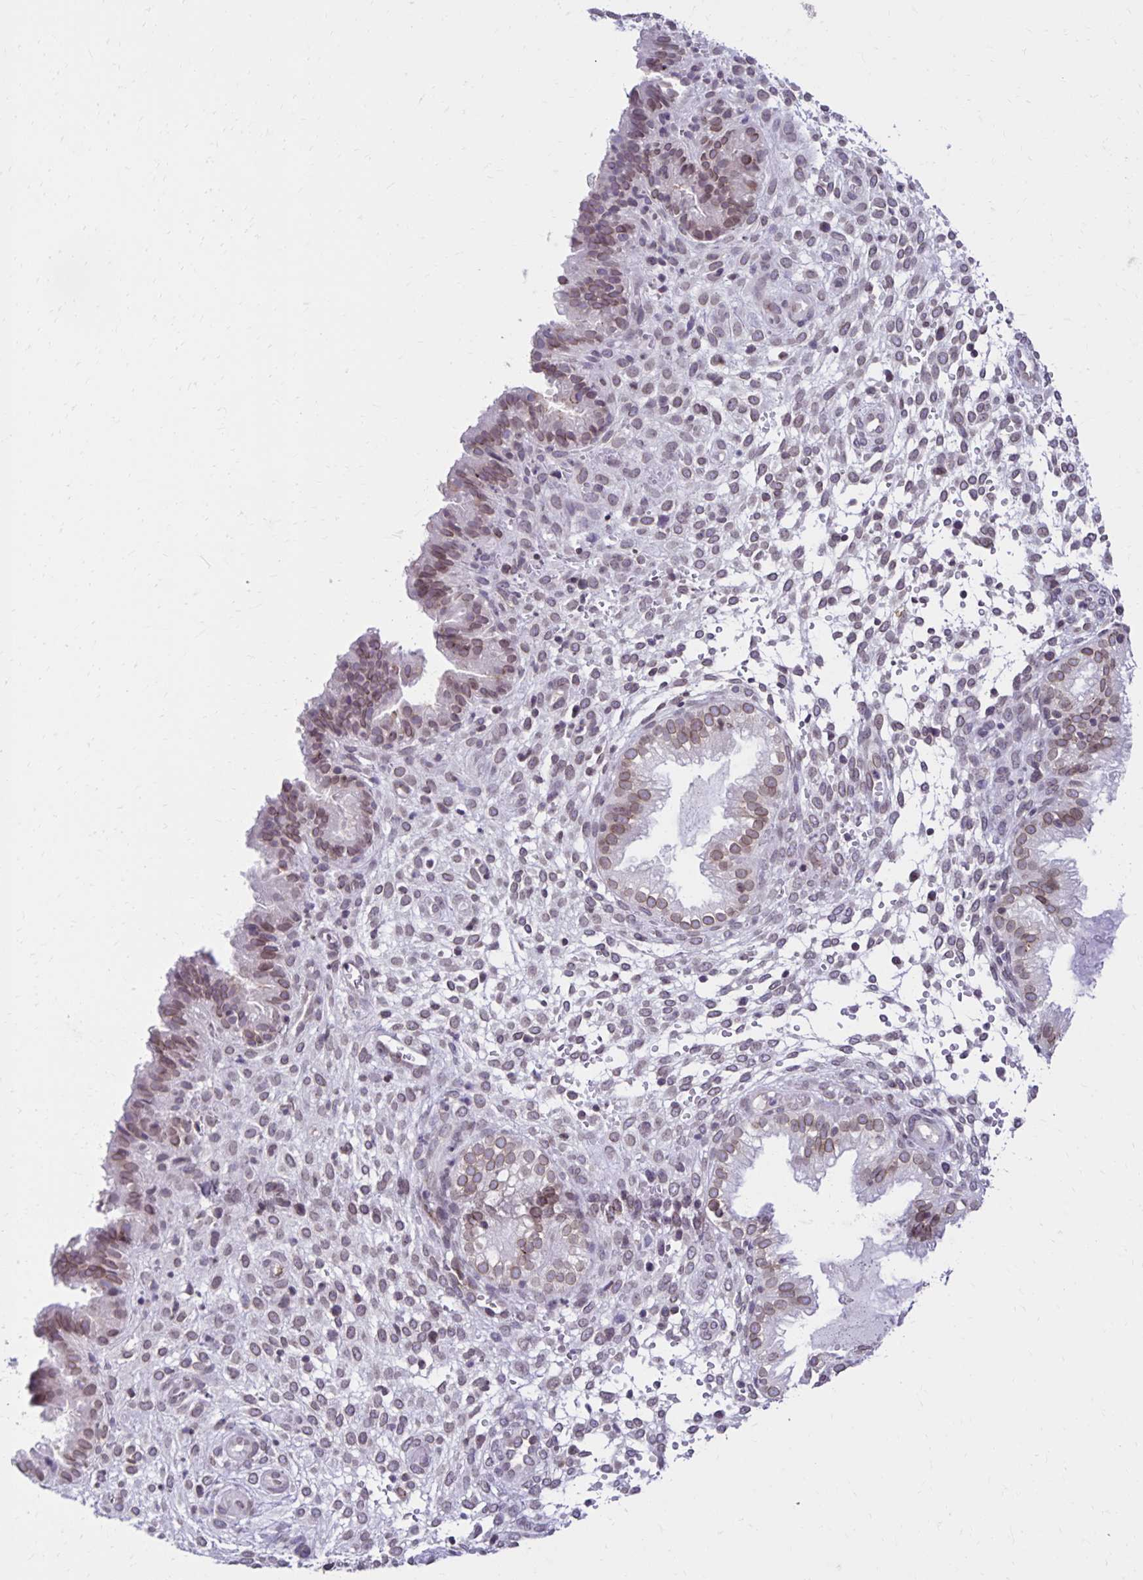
{"staining": {"intensity": "negative", "quantity": "none", "location": "none"}, "tissue": "endometrium", "cell_type": "Cells in endometrial stroma", "image_type": "normal", "snomed": [{"axis": "morphology", "description": "Normal tissue, NOS"}, {"axis": "topography", "description": "Endometrium"}], "caption": "Immunohistochemical staining of benign human endometrium reveals no significant expression in cells in endometrial stroma.", "gene": "FAM166C", "patient": {"sex": "female", "age": 33}}